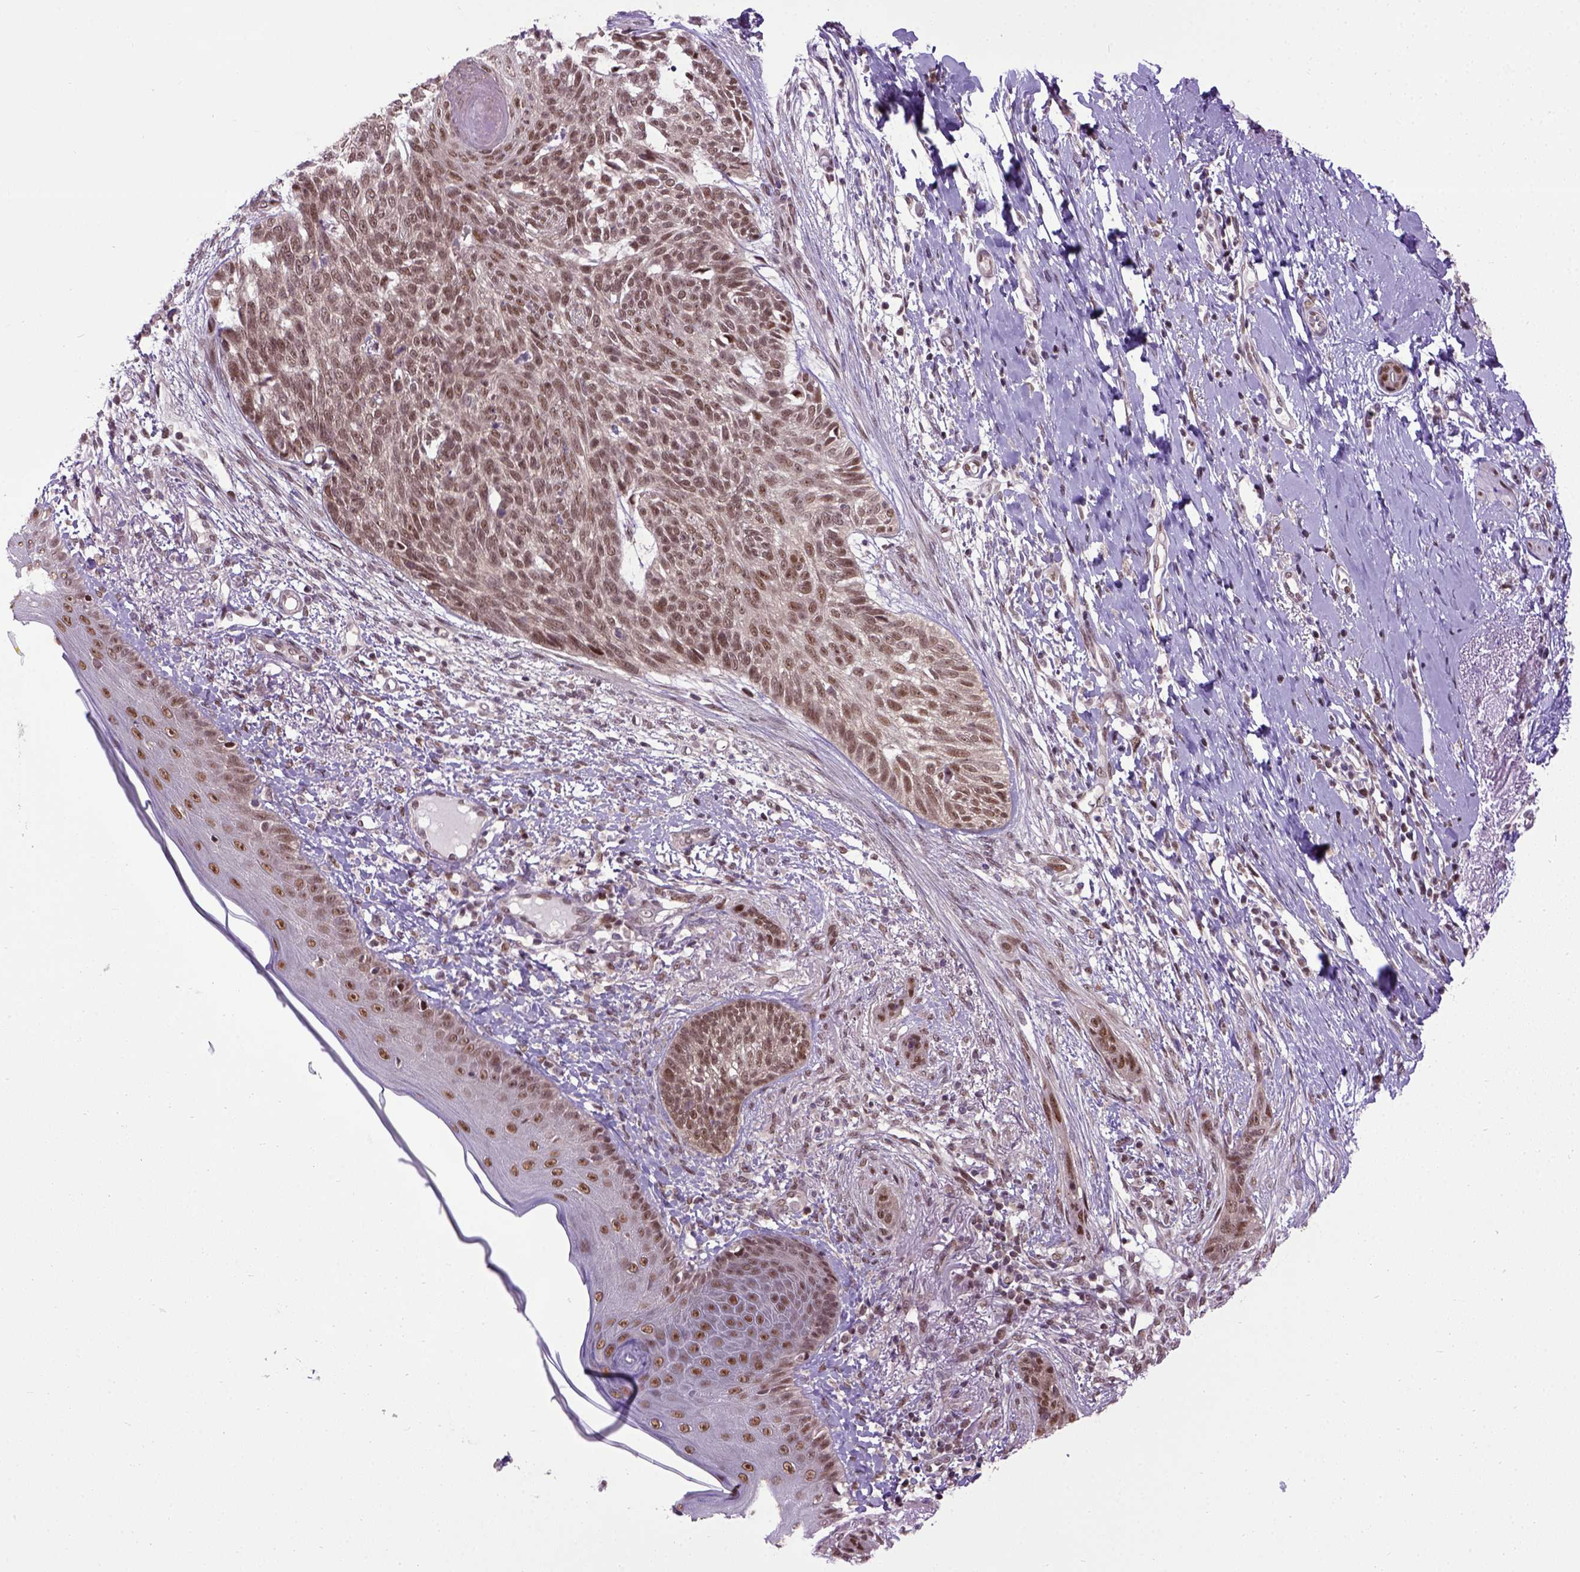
{"staining": {"intensity": "moderate", "quantity": ">75%", "location": "nuclear"}, "tissue": "skin cancer", "cell_type": "Tumor cells", "image_type": "cancer", "snomed": [{"axis": "morphology", "description": "Normal tissue, NOS"}, {"axis": "morphology", "description": "Basal cell carcinoma"}, {"axis": "topography", "description": "Skin"}], "caption": "DAB (3,3'-diaminobenzidine) immunohistochemical staining of human skin basal cell carcinoma shows moderate nuclear protein positivity in about >75% of tumor cells.", "gene": "UBA3", "patient": {"sex": "male", "age": 84}}